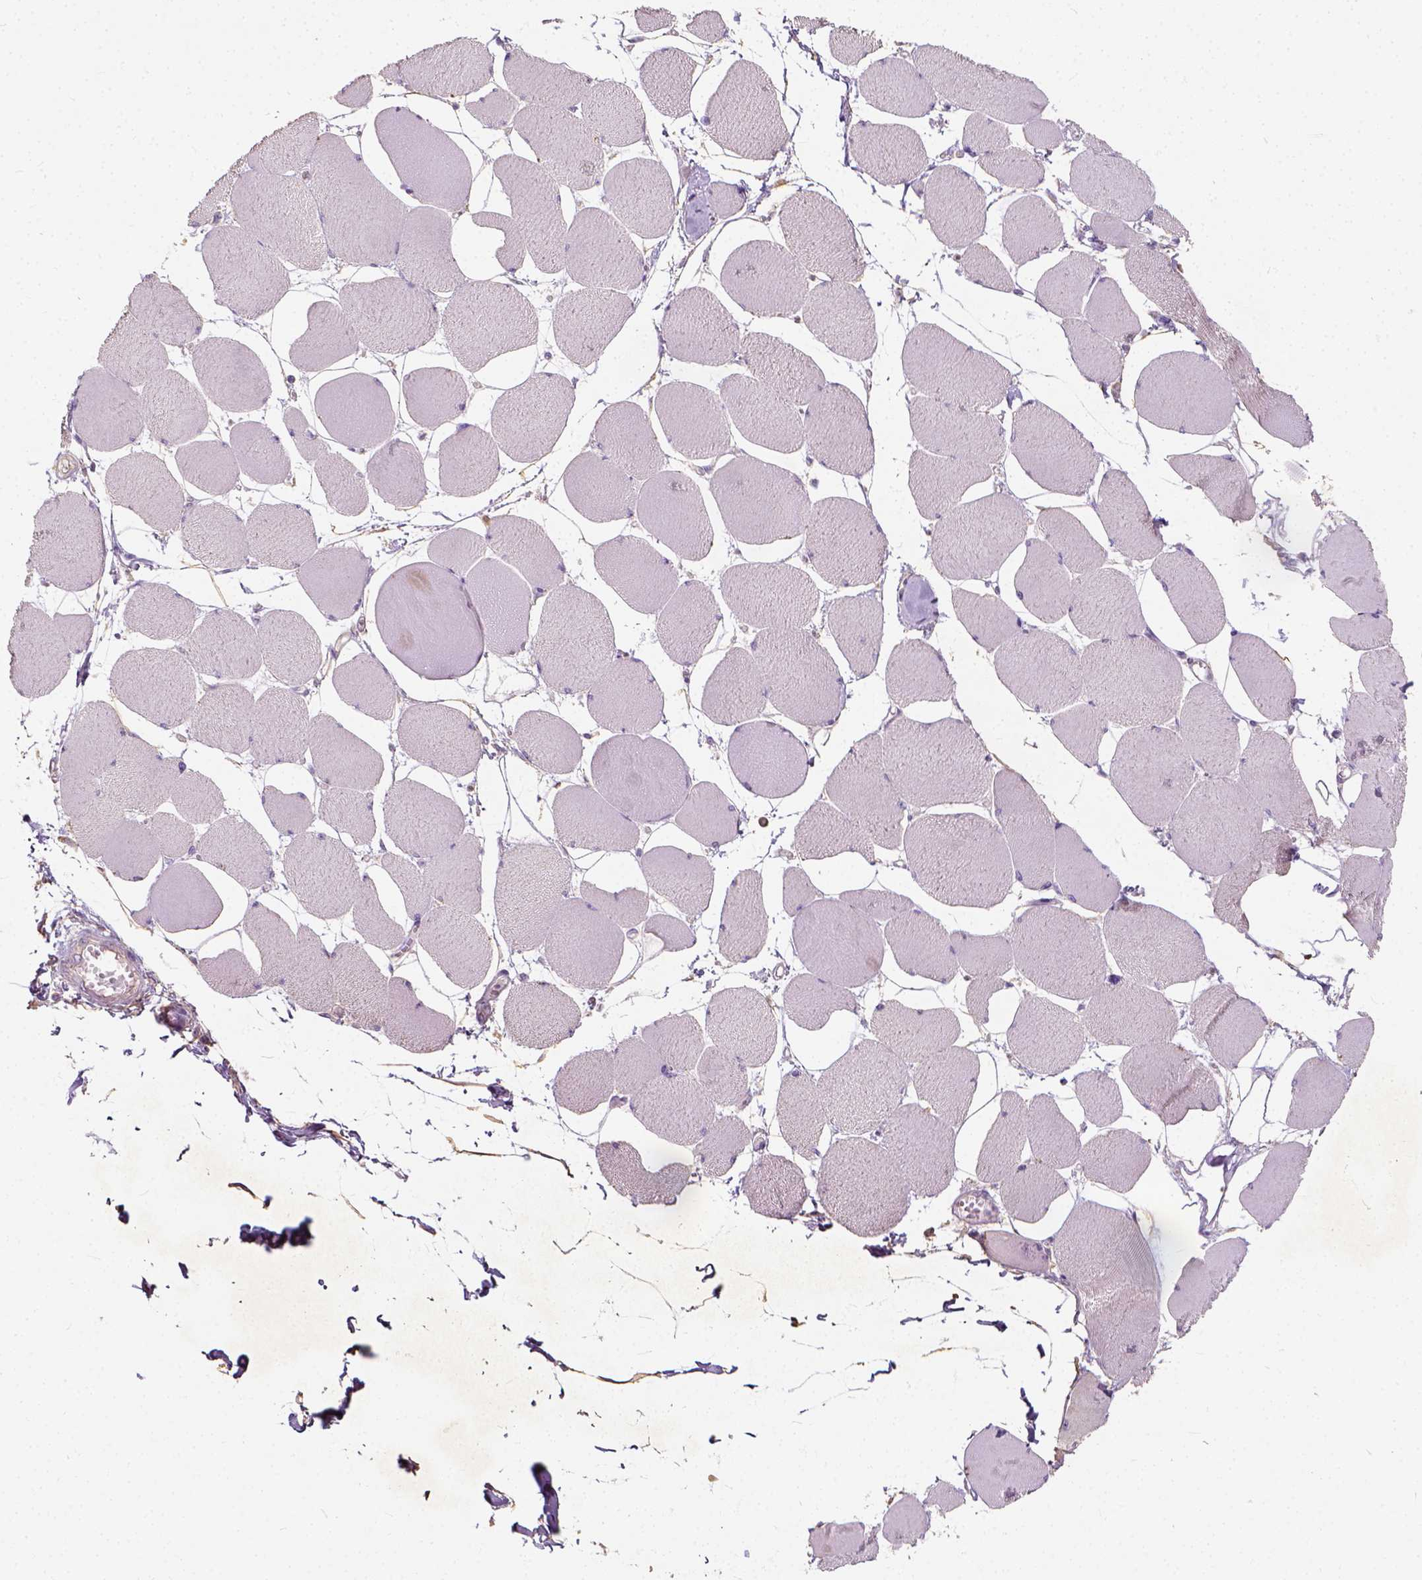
{"staining": {"intensity": "negative", "quantity": "none", "location": "none"}, "tissue": "skeletal muscle", "cell_type": "Myocytes", "image_type": "normal", "snomed": [{"axis": "morphology", "description": "Normal tissue, NOS"}, {"axis": "topography", "description": "Skeletal muscle"}], "caption": "The IHC histopathology image has no significant staining in myocytes of skeletal muscle. (Stains: DAB (3,3'-diaminobenzidine) immunohistochemistry with hematoxylin counter stain, Microscopy: brightfield microscopy at high magnification).", "gene": "DHCR24", "patient": {"sex": "female", "age": 75}}